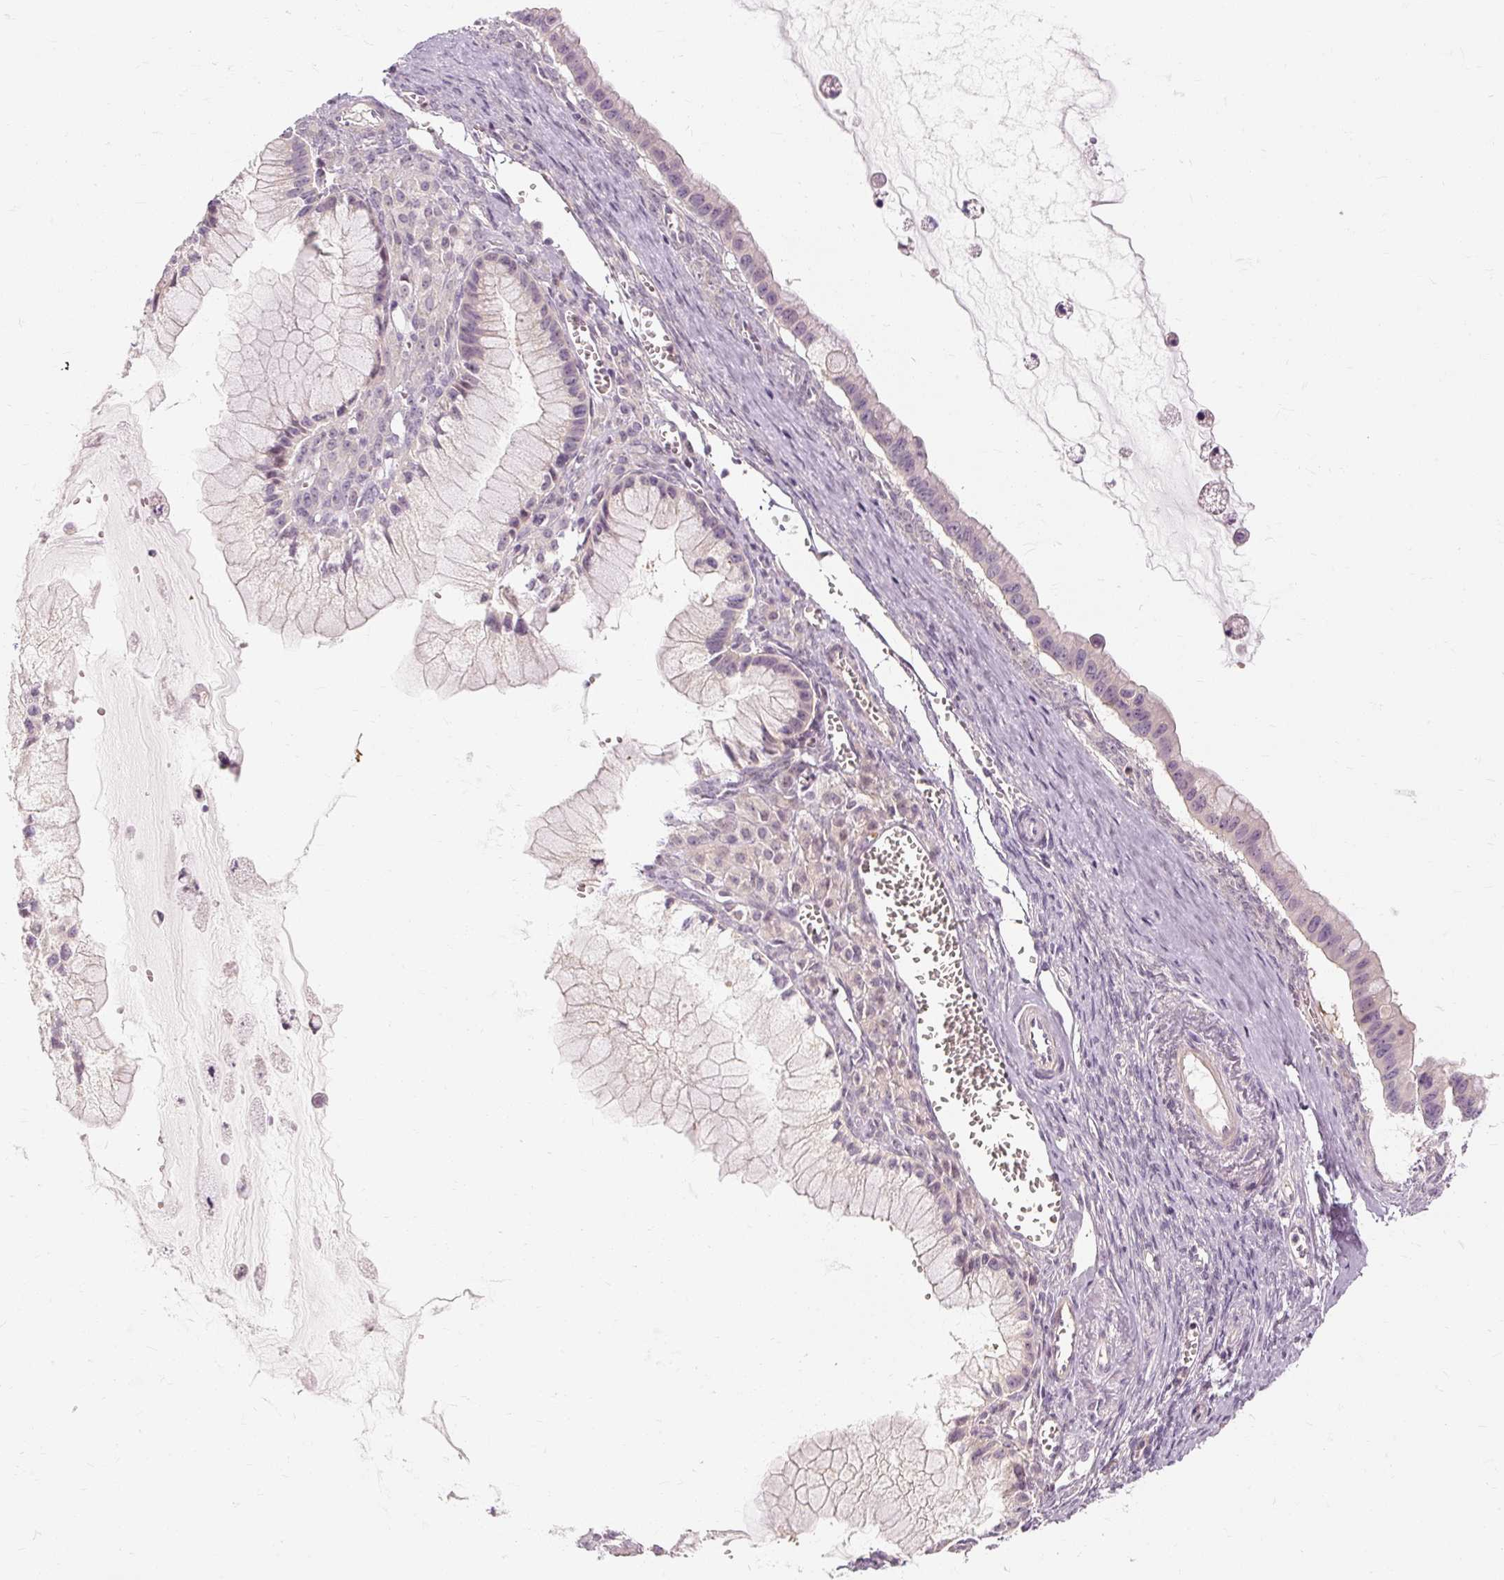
{"staining": {"intensity": "negative", "quantity": "none", "location": "none"}, "tissue": "ovarian cancer", "cell_type": "Tumor cells", "image_type": "cancer", "snomed": [{"axis": "morphology", "description": "Cystadenocarcinoma, mucinous, NOS"}, {"axis": "topography", "description": "Ovary"}], "caption": "DAB (3,3'-diaminobenzidine) immunohistochemical staining of human mucinous cystadenocarcinoma (ovarian) exhibits no significant staining in tumor cells.", "gene": "CAPN3", "patient": {"sex": "female", "age": 59}}